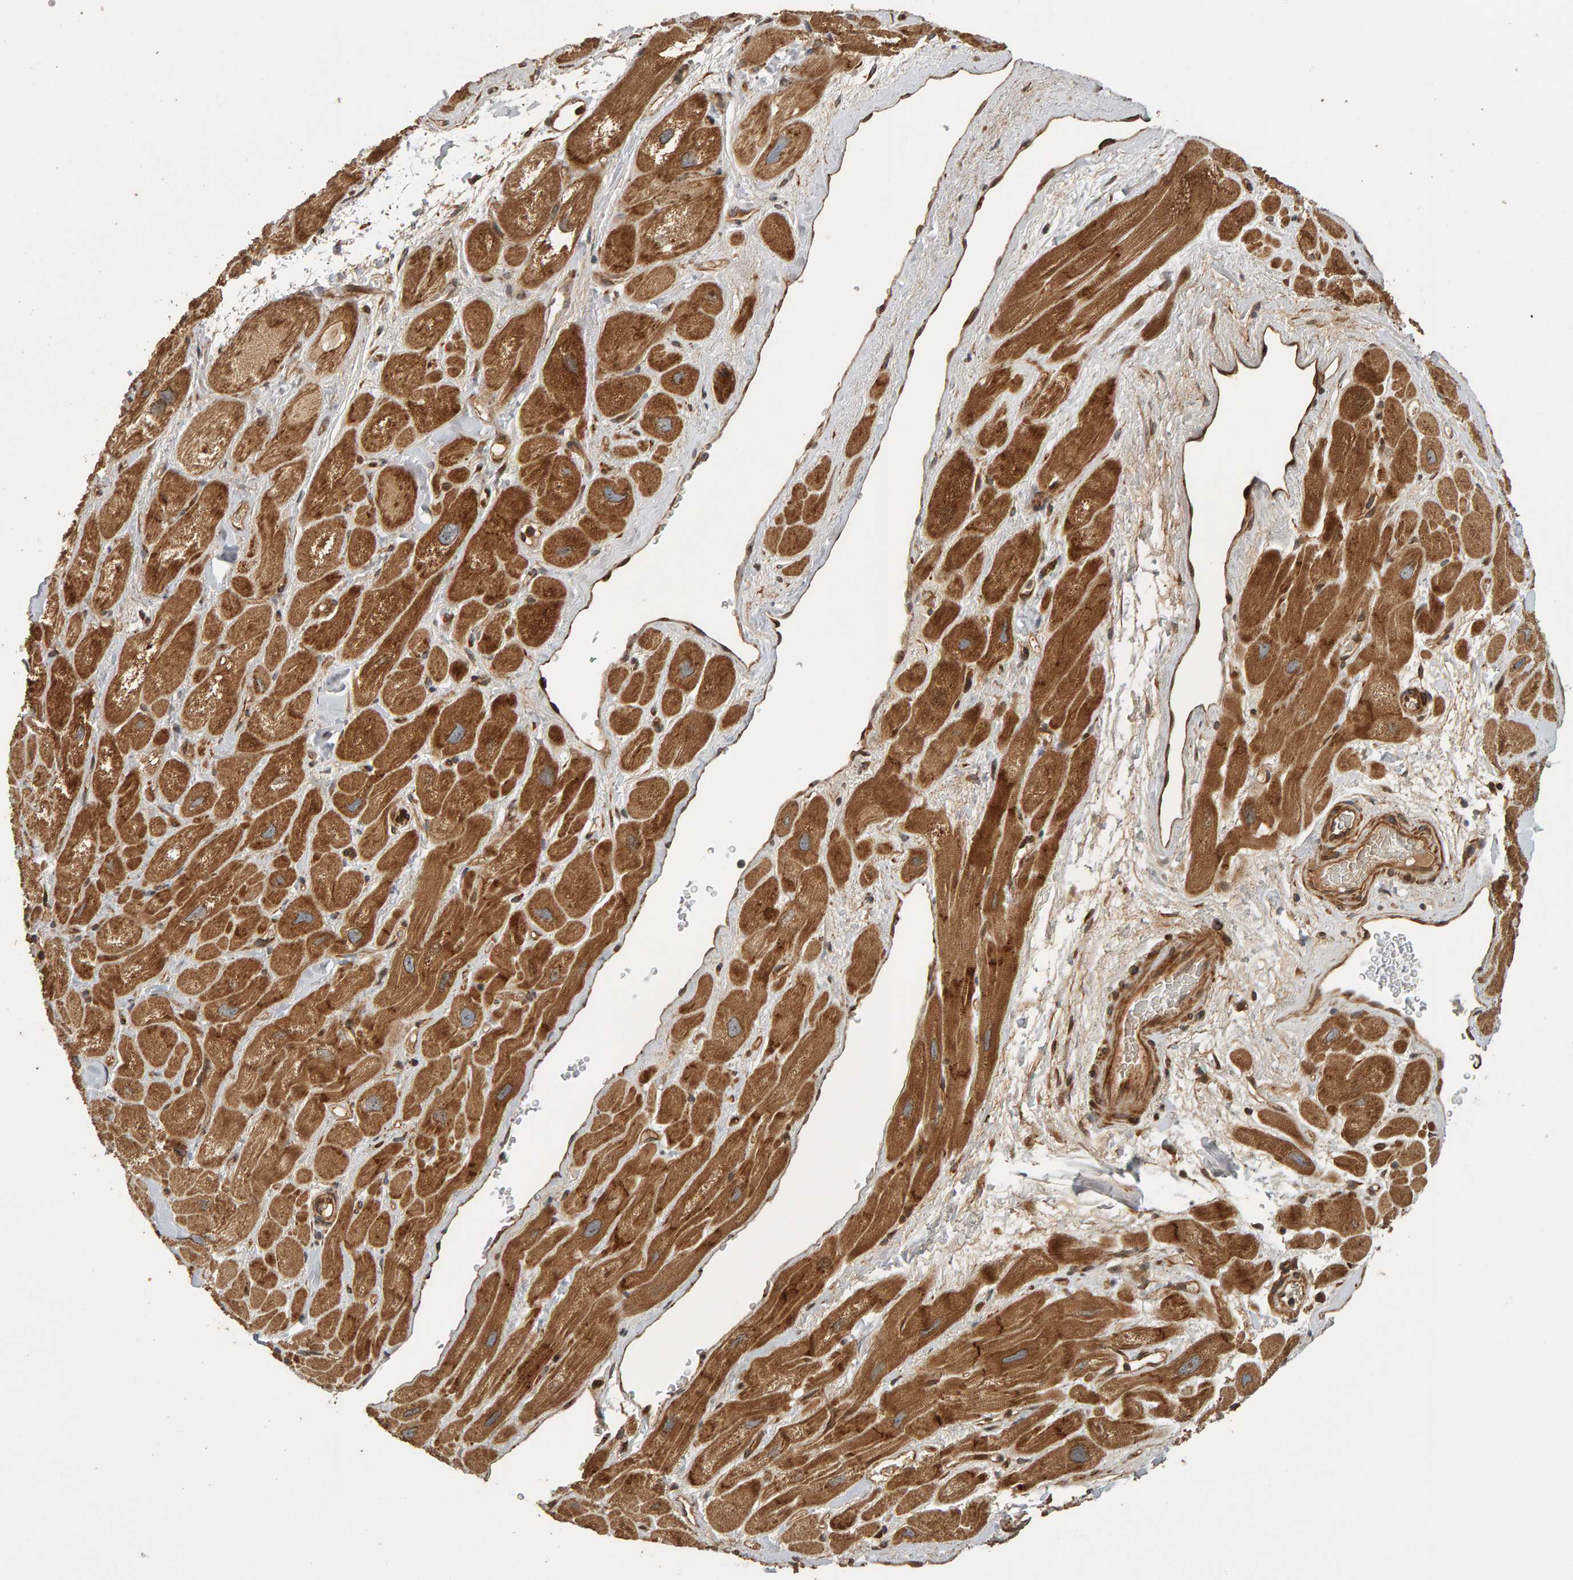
{"staining": {"intensity": "moderate", "quantity": ">75%", "location": "cytoplasmic/membranous"}, "tissue": "heart muscle", "cell_type": "Cardiomyocytes", "image_type": "normal", "snomed": [{"axis": "morphology", "description": "Normal tissue, NOS"}, {"axis": "topography", "description": "Heart"}], "caption": "Heart muscle was stained to show a protein in brown. There is medium levels of moderate cytoplasmic/membranous staining in approximately >75% of cardiomyocytes.", "gene": "ZFAND1", "patient": {"sex": "male", "age": 49}}